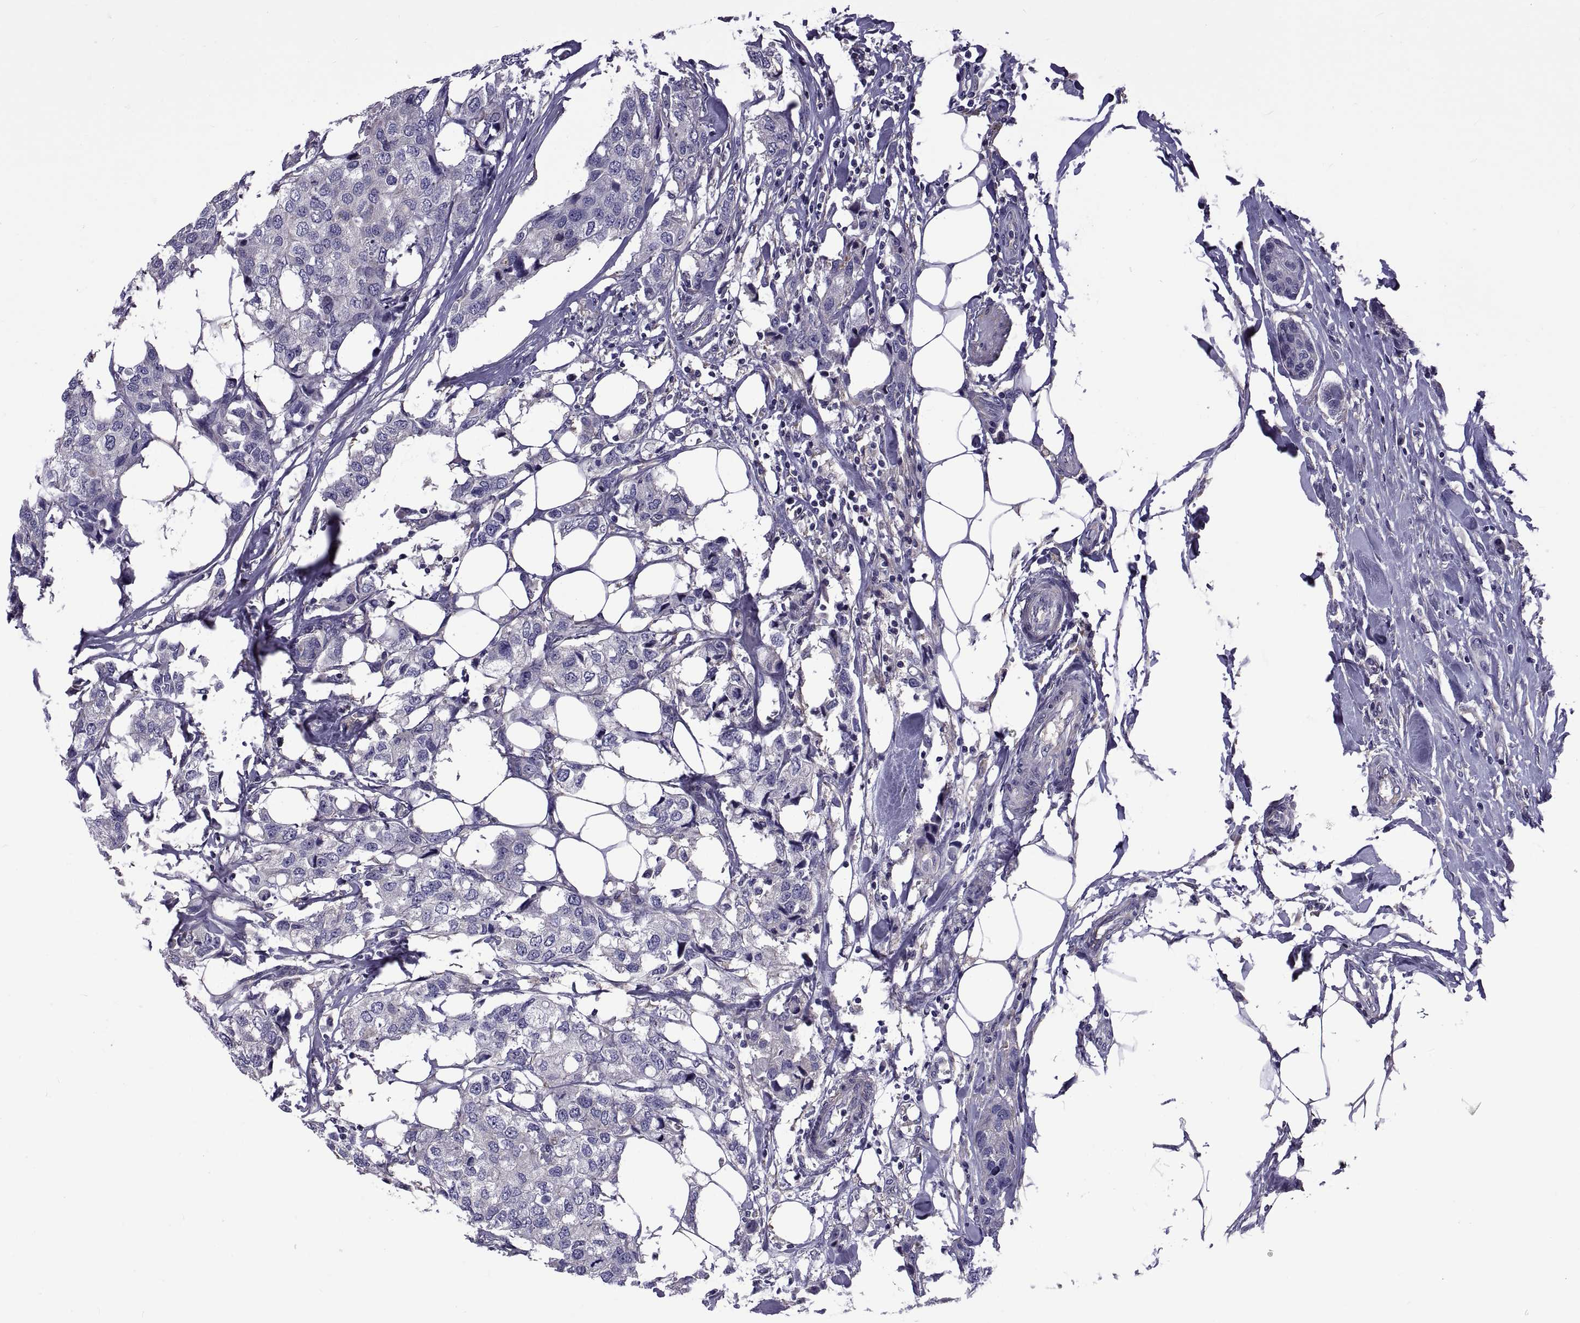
{"staining": {"intensity": "negative", "quantity": "none", "location": "none"}, "tissue": "breast cancer", "cell_type": "Tumor cells", "image_type": "cancer", "snomed": [{"axis": "morphology", "description": "Duct carcinoma"}, {"axis": "topography", "description": "Breast"}], "caption": "Protein analysis of breast invasive ductal carcinoma shows no significant positivity in tumor cells. (Immunohistochemistry (ihc), brightfield microscopy, high magnification).", "gene": "TMC3", "patient": {"sex": "female", "age": 80}}